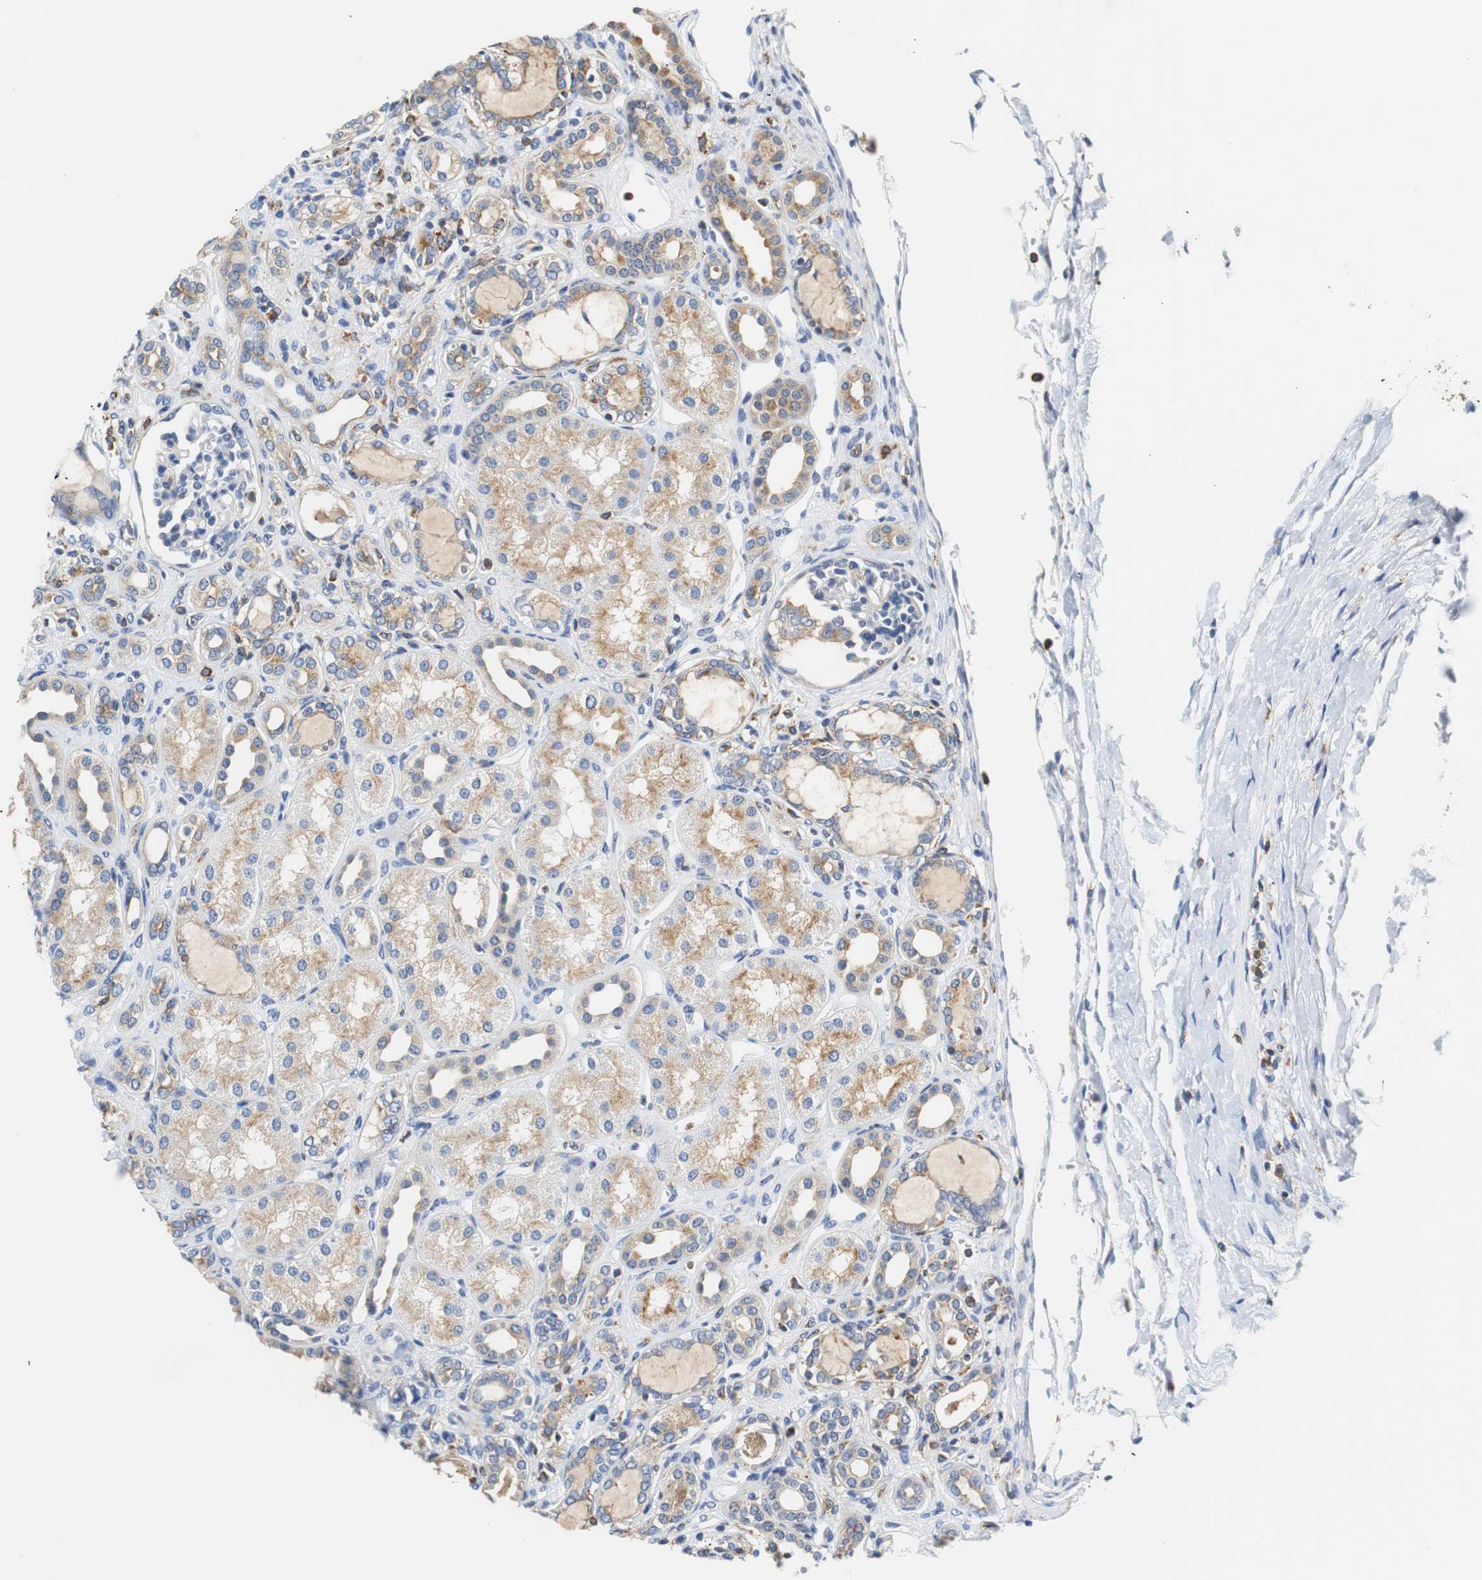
{"staining": {"intensity": "negative", "quantity": "none", "location": "none"}, "tissue": "kidney", "cell_type": "Cells in glomeruli", "image_type": "normal", "snomed": [{"axis": "morphology", "description": "Normal tissue, NOS"}, {"axis": "topography", "description": "Kidney"}], "caption": "Cells in glomeruli show no significant positivity in normal kidney. (DAB IHC with hematoxylin counter stain).", "gene": "VAMP8", "patient": {"sex": "male", "age": 7}}